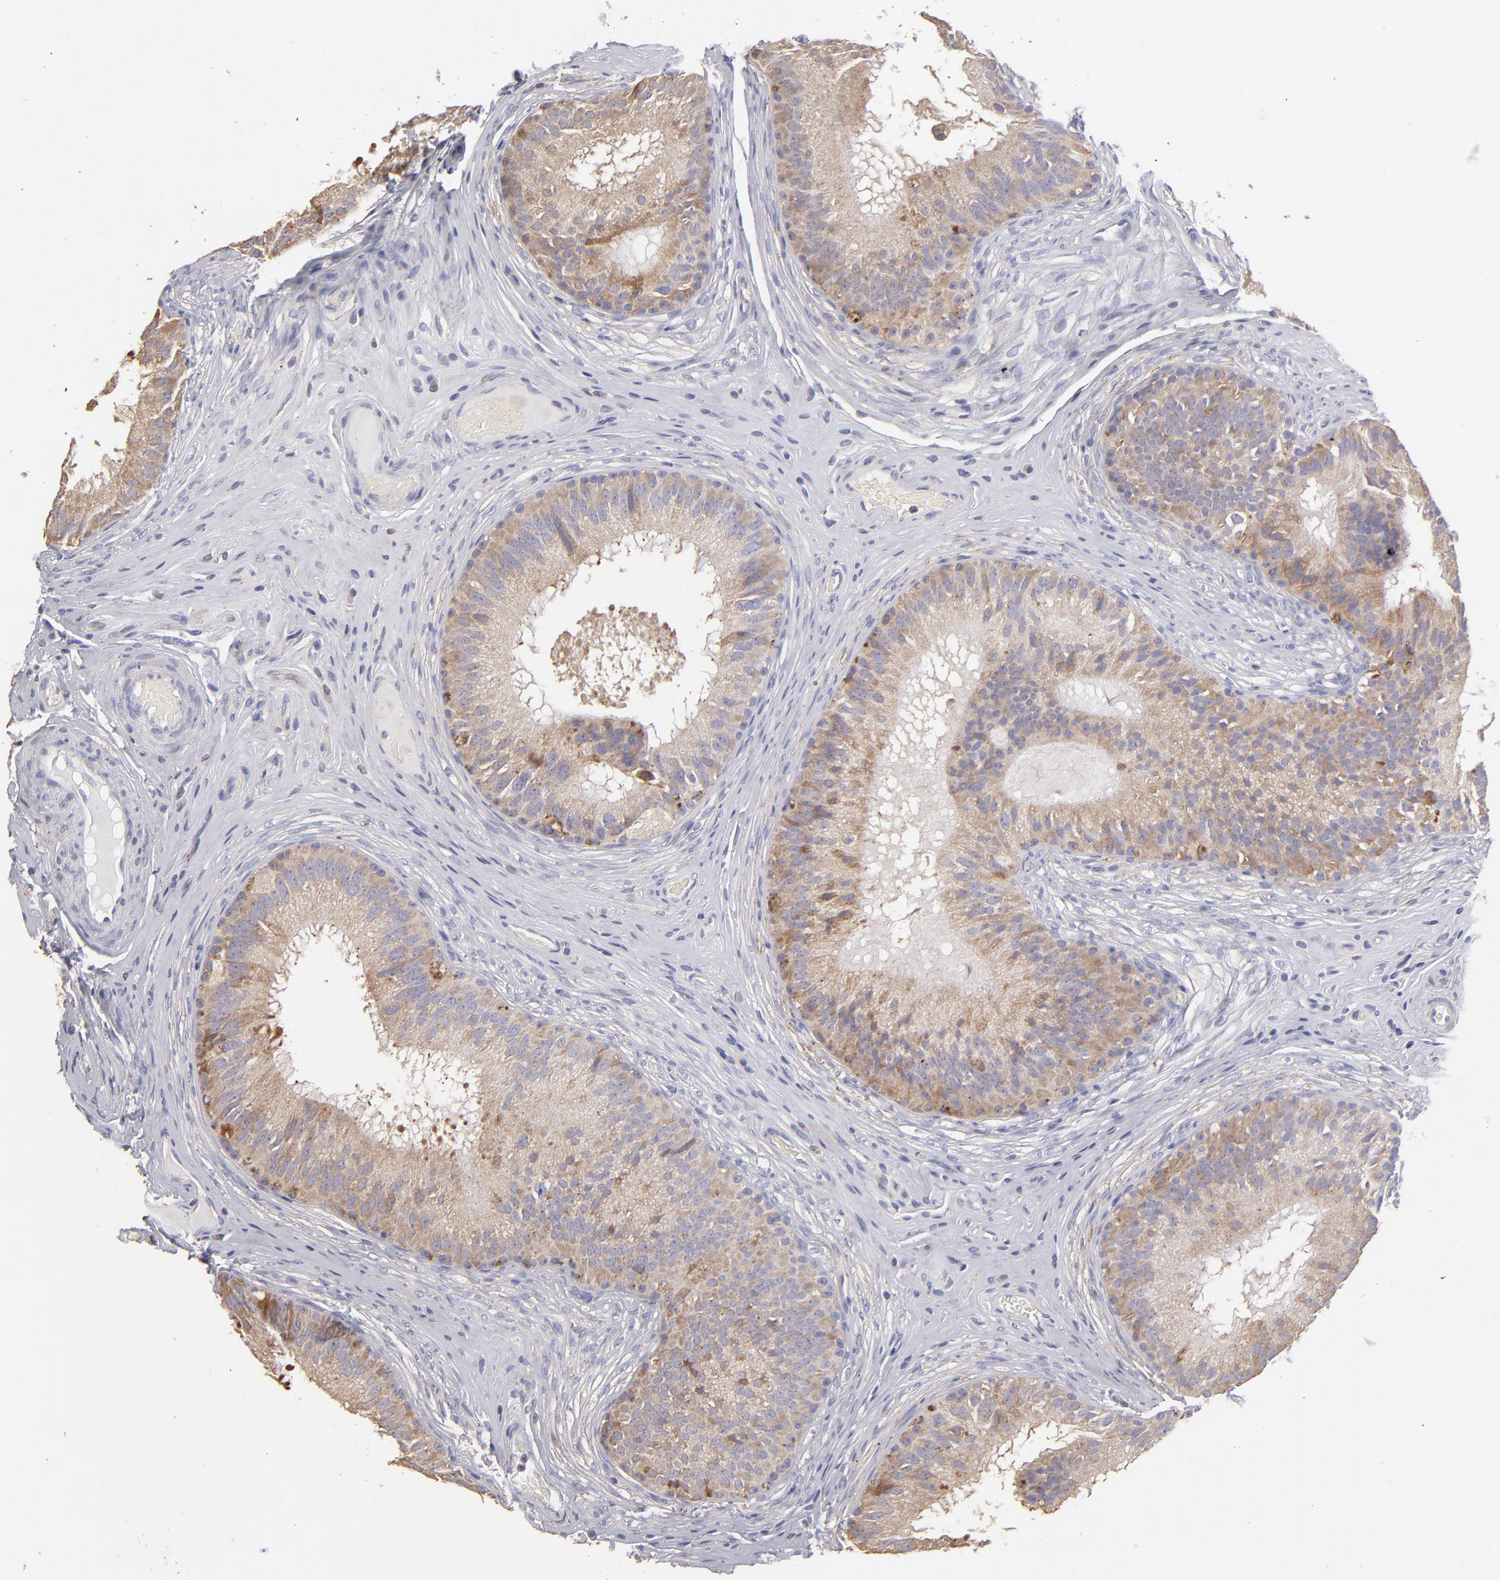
{"staining": {"intensity": "moderate", "quantity": ">75%", "location": "cytoplasmic/membranous"}, "tissue": "epididymis", "cell_type": "Glandular cells", "image_type": "normal", "snomed": [{"axis": "morphology", "description": "Normal tissue, NOS"}, {"axis": "topography", "description": "Epididymis"}], "caption": "This is a photomicrograph of immunohistochemistry staining of unremarkable epididymis, which shows moderate positivity in the cytoplasmic/membranous of glandular cells.", "gene": "CALR", "patient": {"sex": "male", "age": 32}}